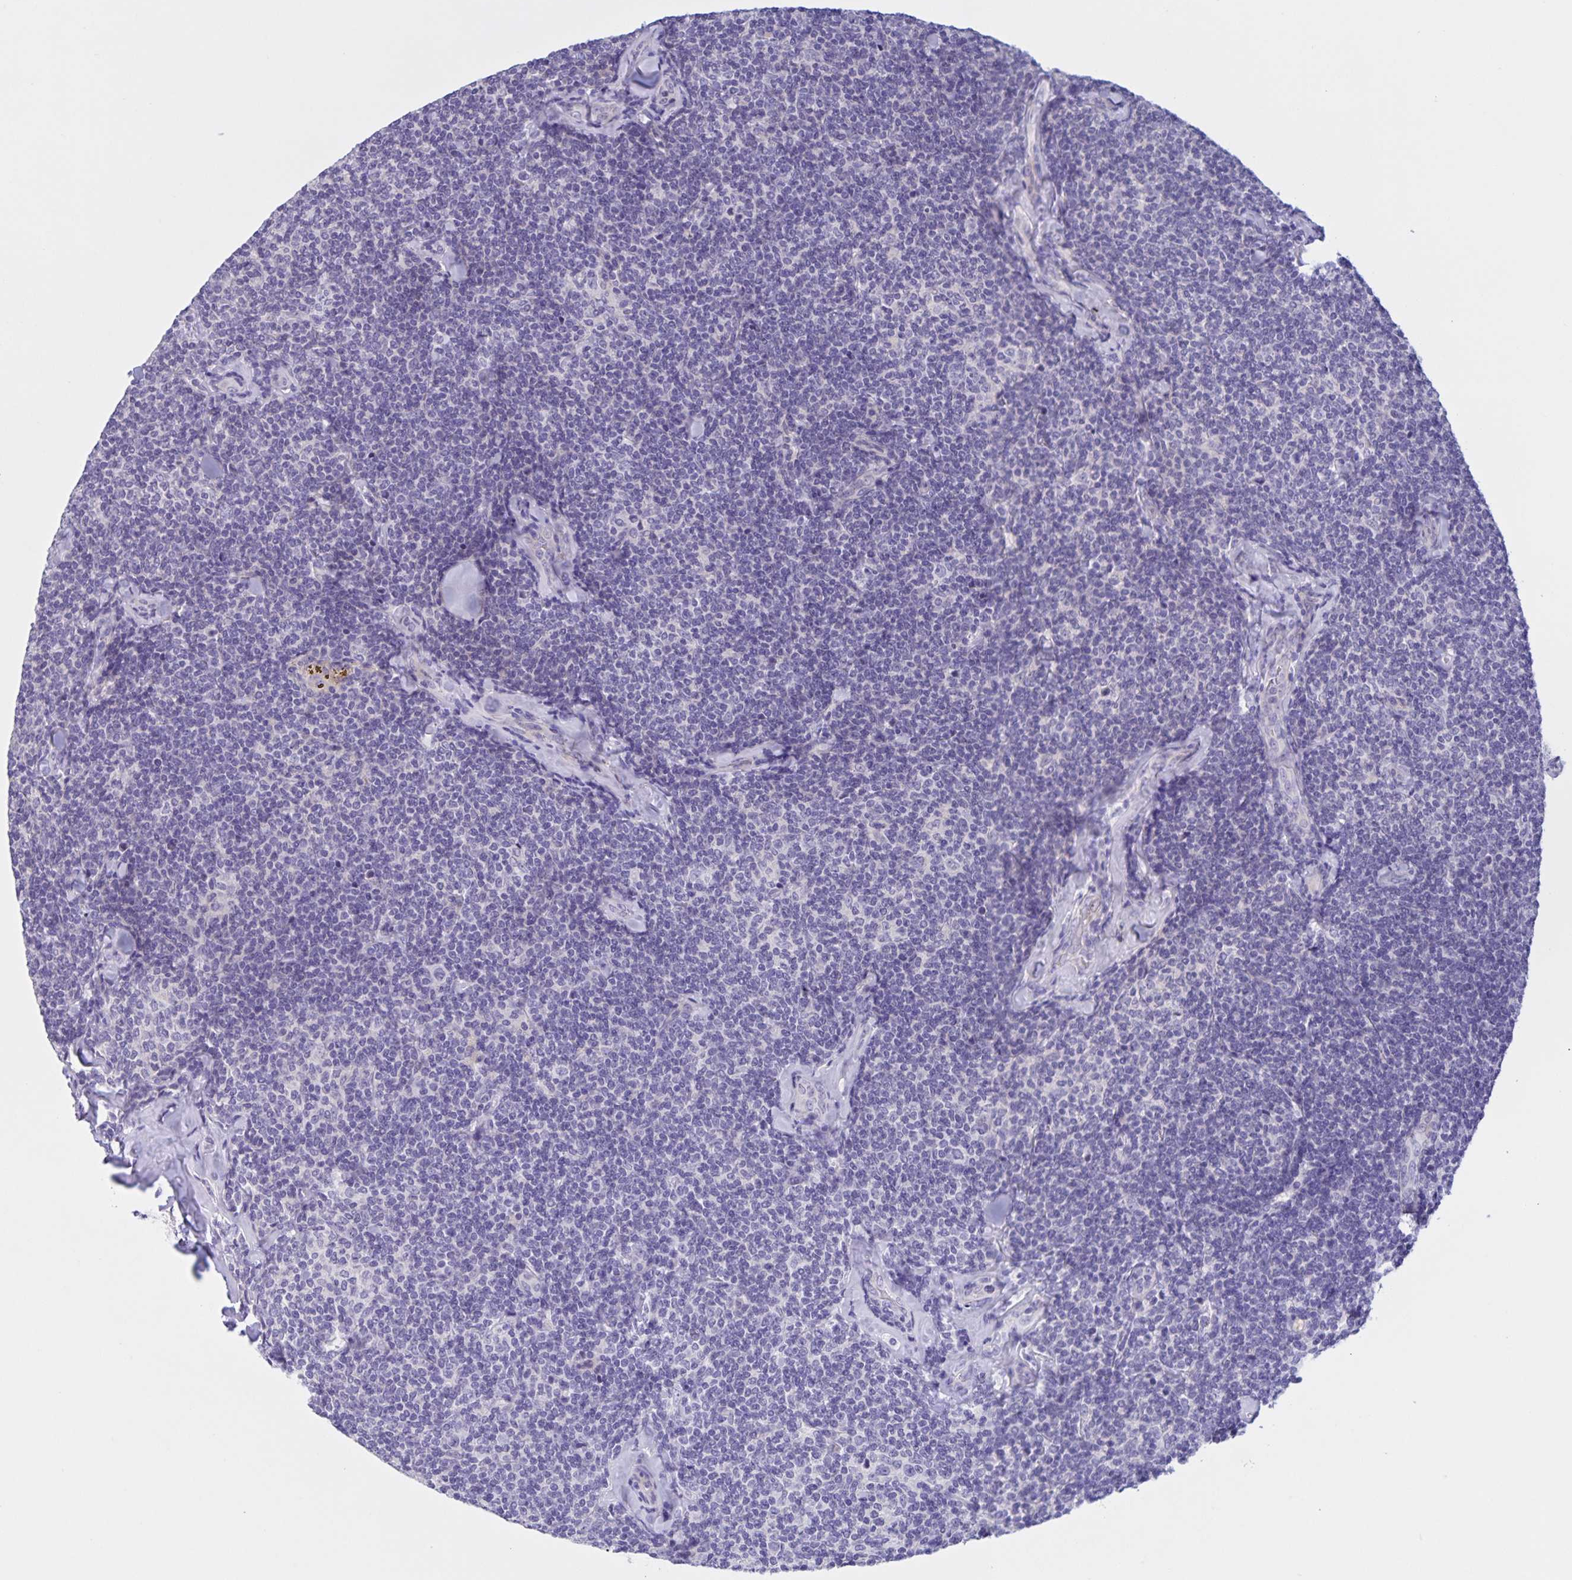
{"staining": {"intensity": "negative", "quantity": "none", "location": "none"}, "tissue": "lymphoma", "cell_type": "Tumor cells", "image_type": "cancer", "snomed": [{"axis": "morphology", "description": "Malignant lymphoma, non-Hodgkin's type, Low grade"}, {"axis": "topography", "description": "Lymph node"}], "caption": "The micrograph exhibits no significant staining in tumor cells of low-grade malignant lymphoma, non-Hodgkin's type. (DAB immunohistochemistry visualized using brightfield microscopy, high magnification).", "gene": "DMGDH", "patient": {"sex": "female", "age": 56}}